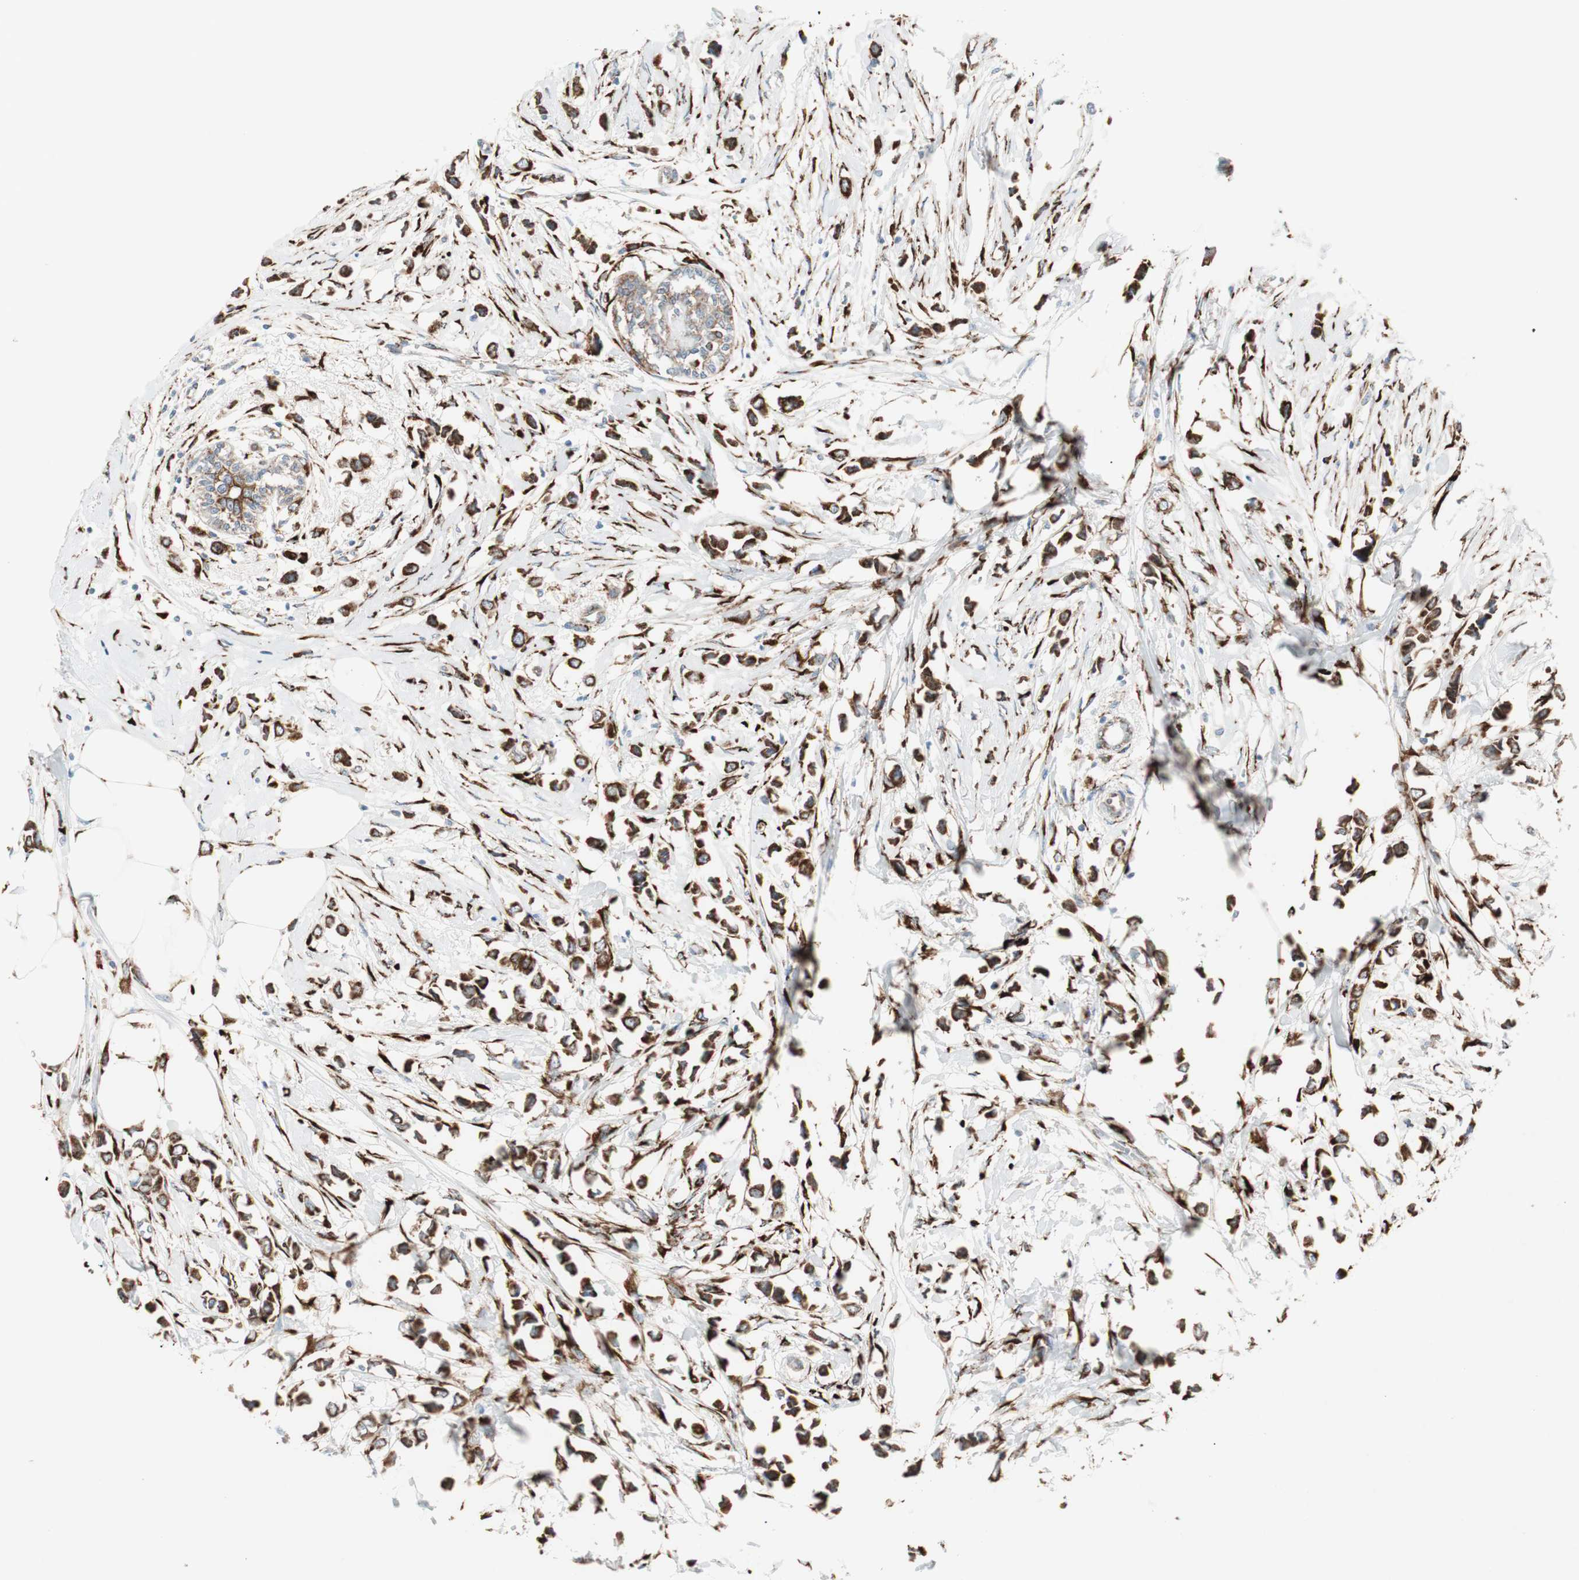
{"staining": {"intensity": "strong", "quantity": ">75%", "location": "cytoplasmic/membranous"}, "tissue": "breast cancer", "cell_type": "Tumor cells", "image_type": "cancer", "snomed": [{"axis": "morphology", "description": "Lobular carcinoma"}, {"axis": "topography", "description": "Breast"}], "caption": "Tumor cells exhibit high levels of strong cytoplasmic/membranous staining in approximately >75% of cells in human breast cancer.", "gene": "P4HTM", "patient": {"sex": "female", "age": 51}}